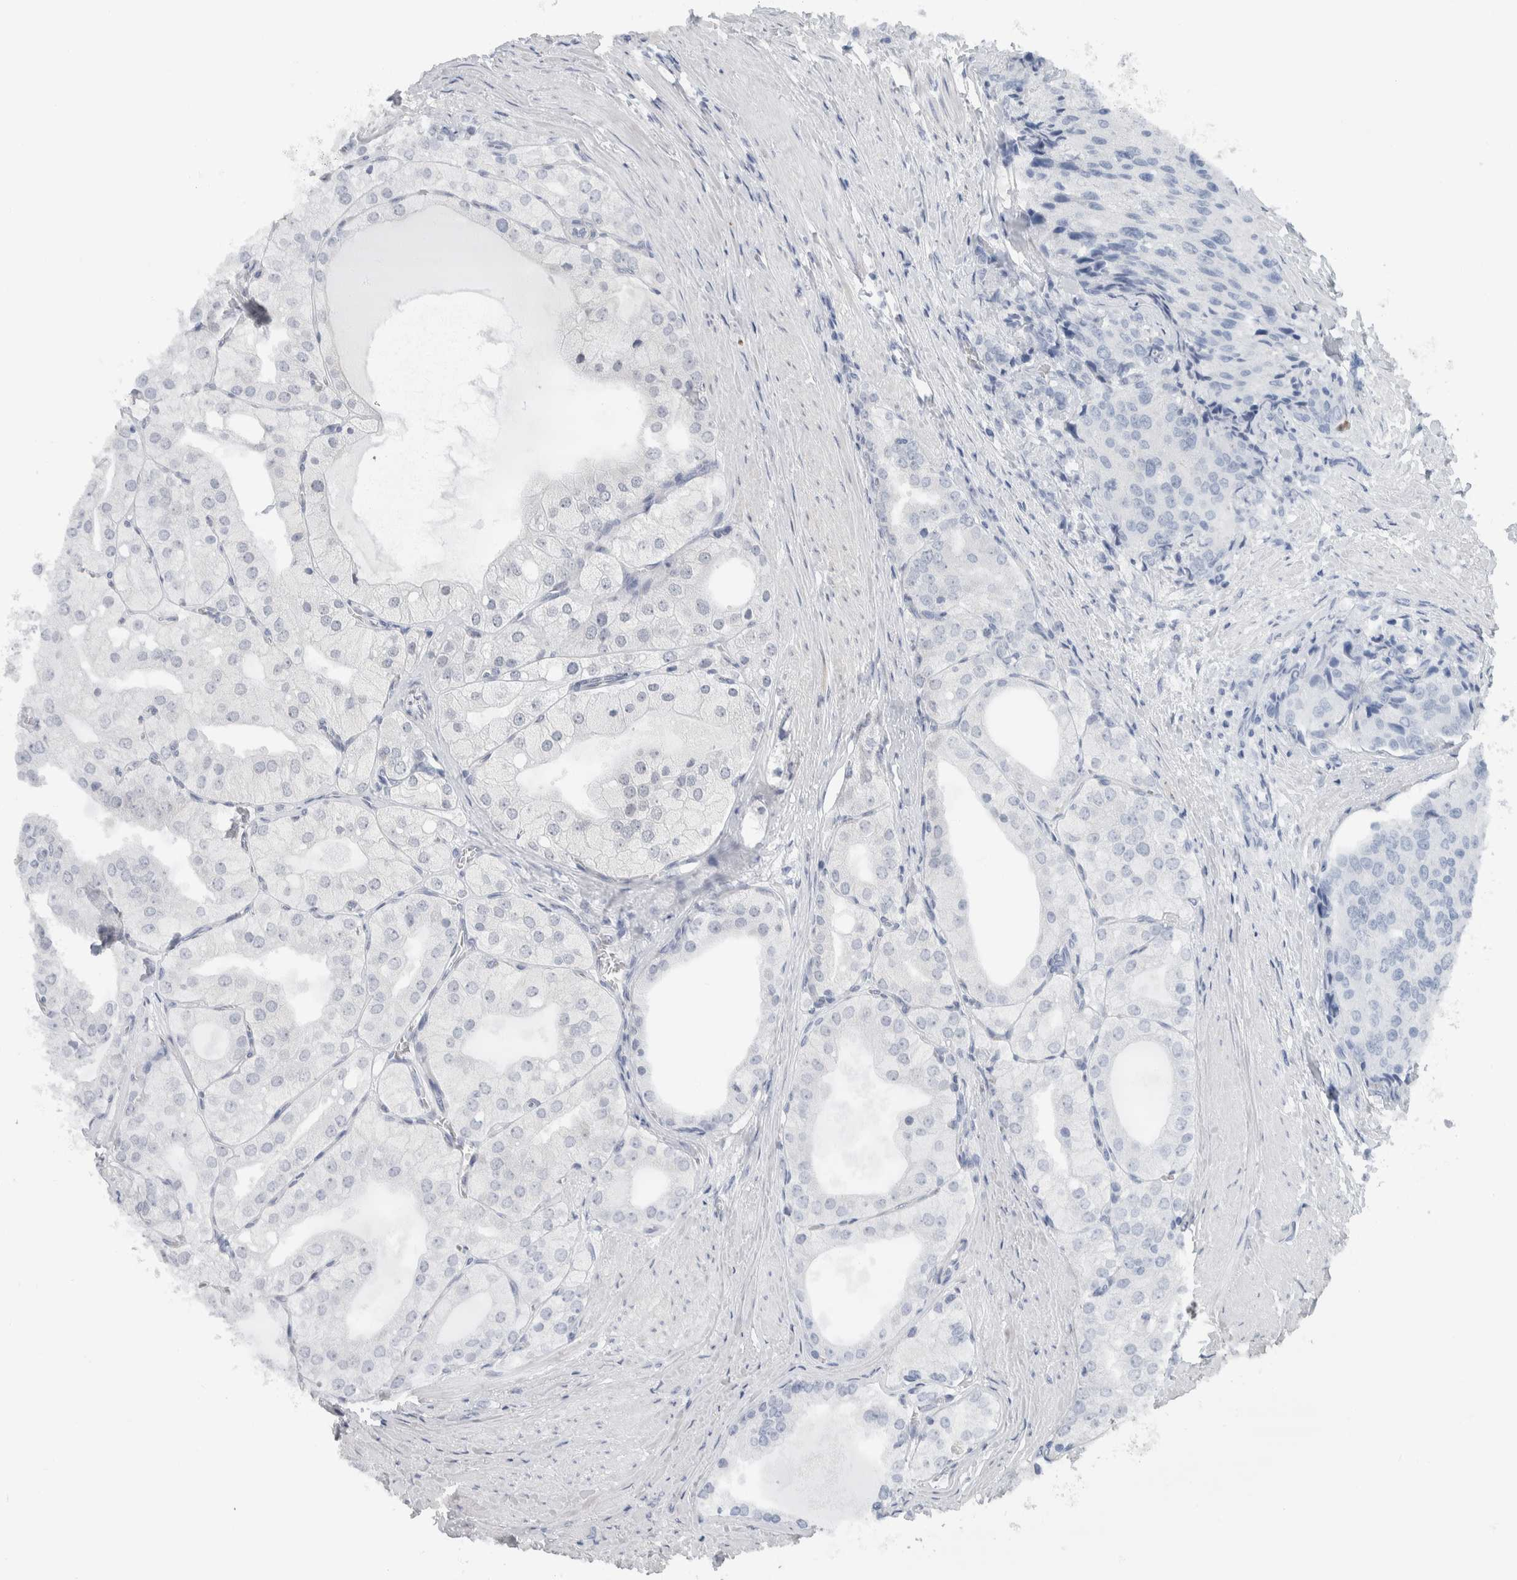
{"staining": {"intensity": "negative", "quantity": "none", "location": "none"}, "tissue": "prostate cancer", "cell_type": "Tumor cells", "image_type": "cancer", "snomed": [{"axis": "morphology", "description": "Adenocarcinoma, High grade"}, {"axis": "topography", "description": "Prostate"}], "caption": "Tumor cells are negative for protein expression in human prostate cancer (high-grade adenocarcinoma).", "gene": "NEFM", "patient": {"sex": "male", "age": 50}}